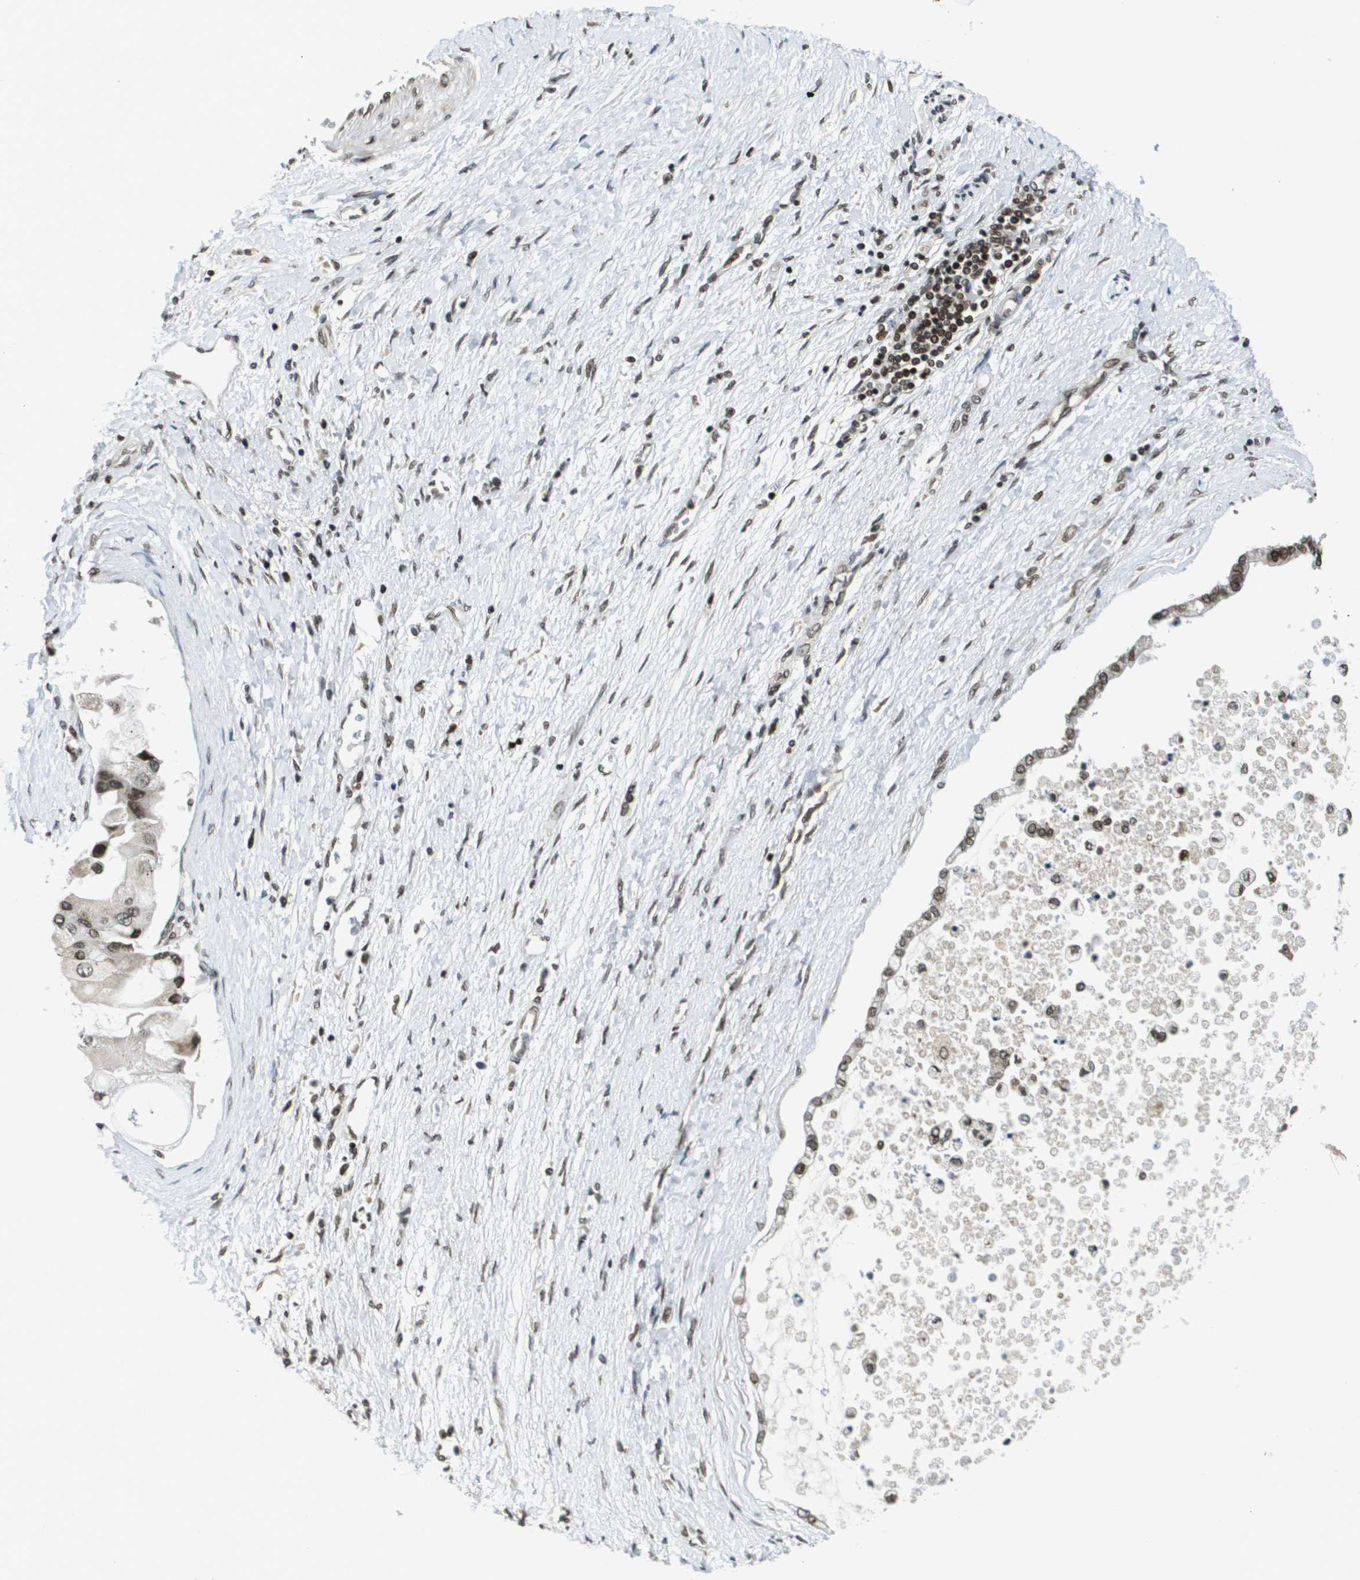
{"staining": {"intensity": "moderate", "quantity": ">75%", "location": "nuclear"}, "tissue": "liver cancer", "cell_type": "Tumor cells", "image_type": "cancer", "snomed": [{"axis": "morphology", "description": "Cholangiocarcinoma"}, {"axis": "topography", "description": "Liver"}], "caption": "The histopathology image demonstrates immunohistochemical staining of cholangiocarcinoma (liver). There is moderate nuclear staining is appreciated in about >75% of tumor cells. The protein is stained brown, and the nuclei are stained in blue (DAB (3,3'-diaminobenzidine) IHC with brightfield microscopy, high magnification).", "gene": "RECQL4", "patient": {"sex": "male", "age": 50}}